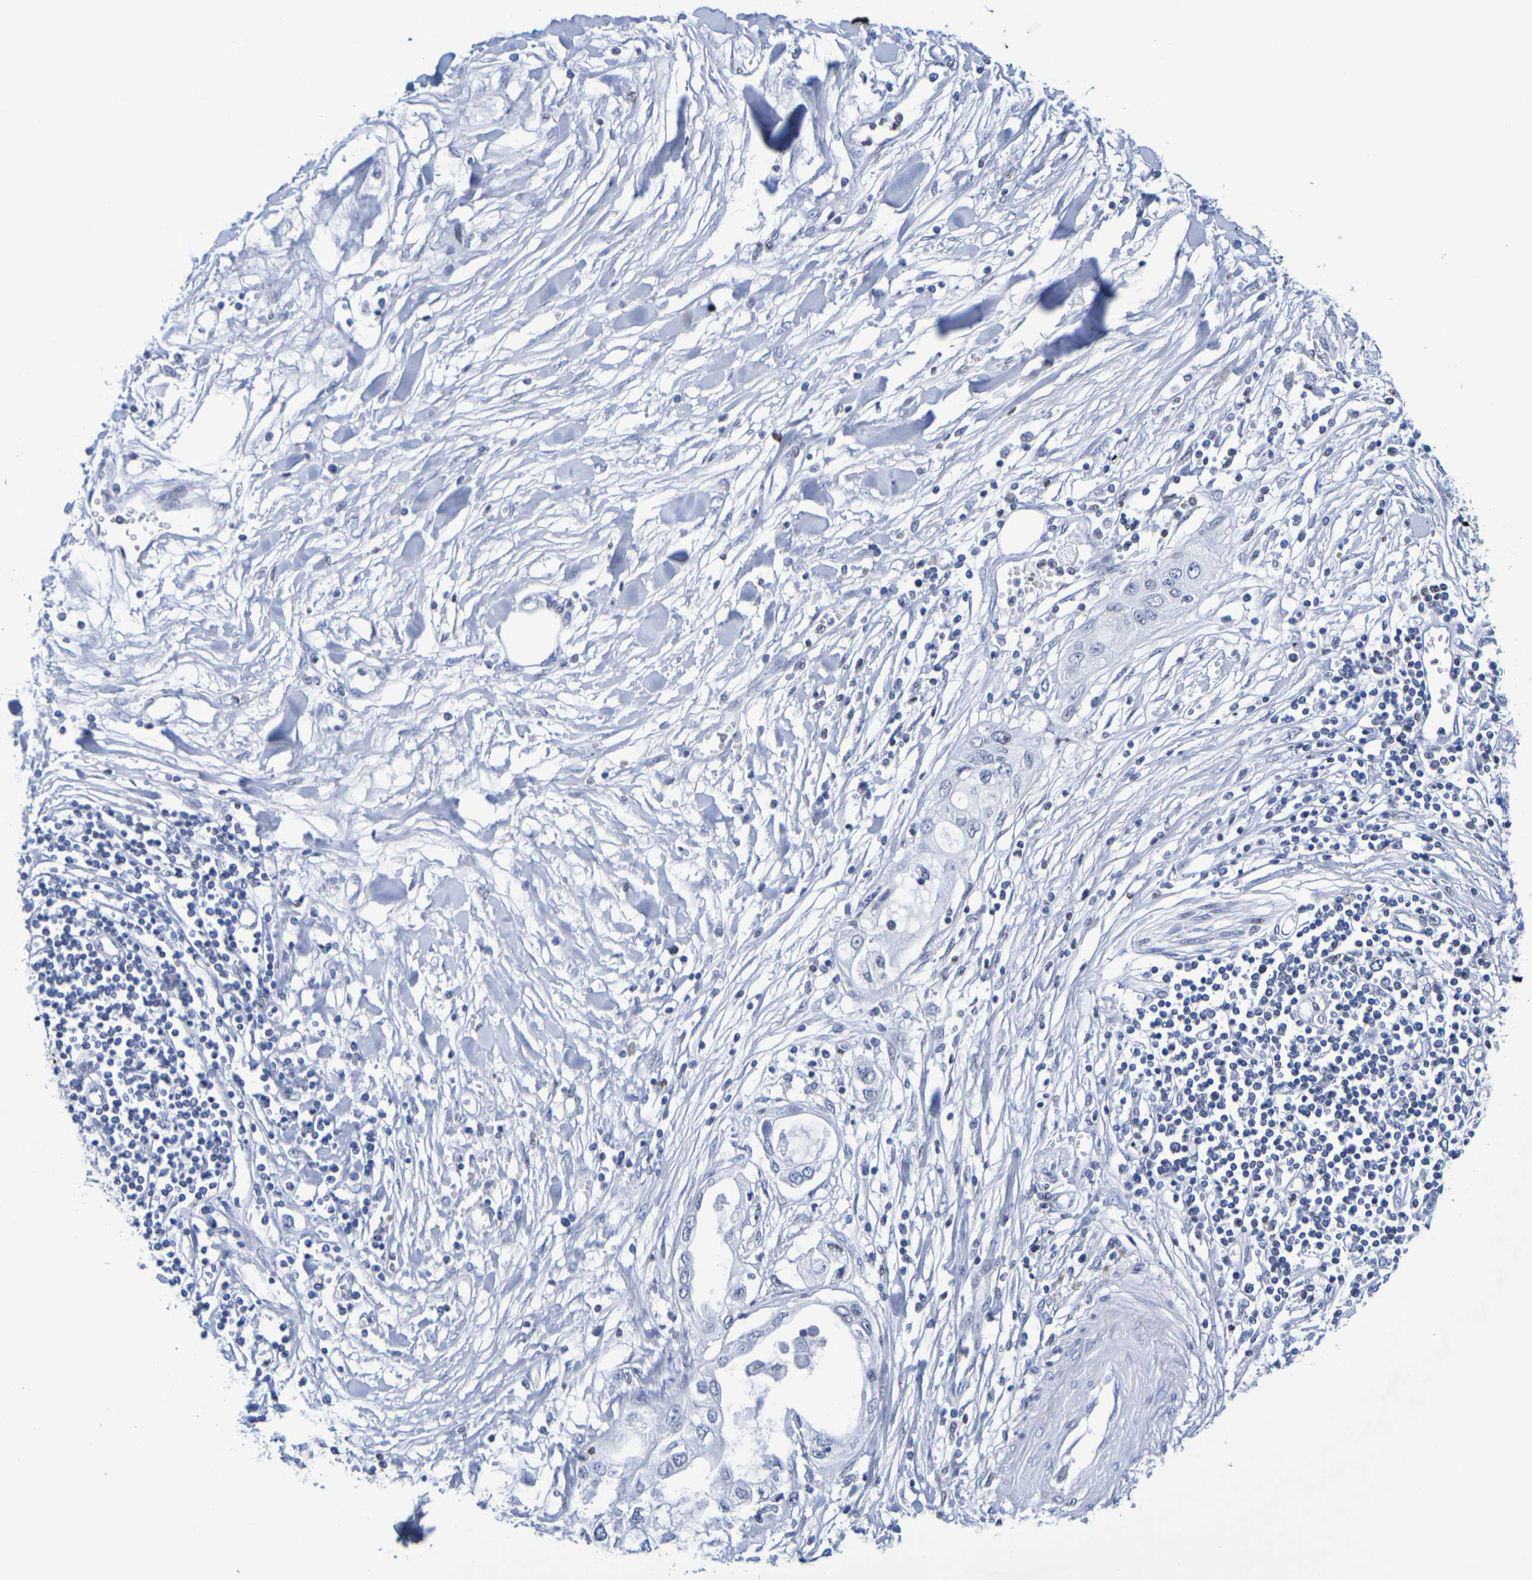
{"staining": {"intensity": "negative", "quantity": "none", "location": "none"}, "tissue": "pancreatic cancer", "cell_type": "Tumor cells", "image_type": "cancer", "snomed": [{"axis": "morphology", "description": "Adenocarcinoma, NOS"}, {"axis": "topography", "description": "Pancreas"}], "caption": "A high-resolution image shows immunohistochemistry (IHC) staining of adenocarcinoma (pancreatic), which reveals no significant expression in tumor cells.", "gene": "H1-5", "patient": {"sex": "female", "age": 70}}